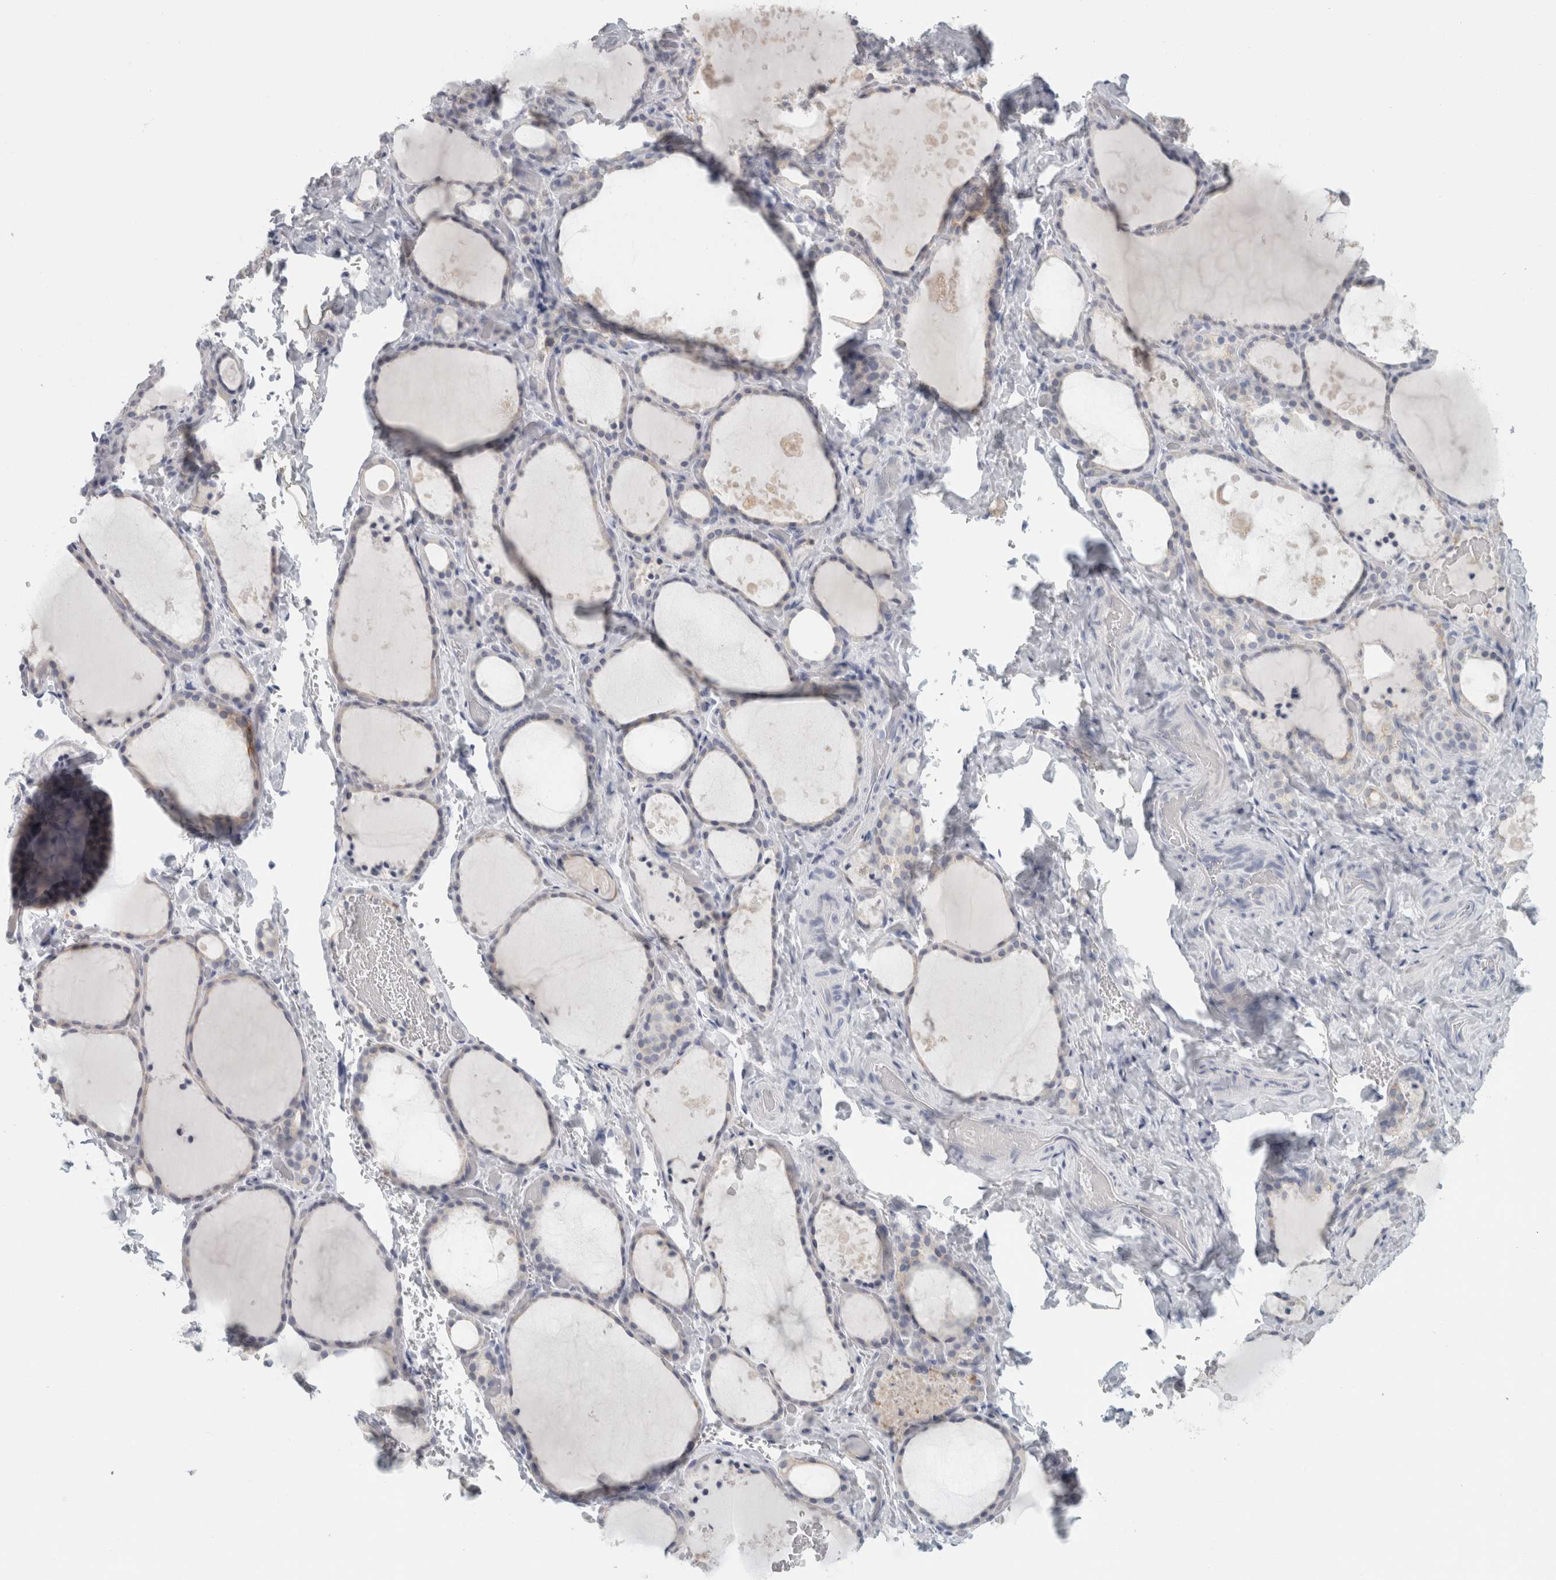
{"staining": {"intensity": "weak", "quantity": "<25%", "location": "cytoplasmic/membranous"}, "tissue": "thyroid gland", "cell_type": "Glandular cells", "image_type": "normal", "snomed": [{"axis": "morphology", "description": "Normal tissue, NOS"}, {"axis": "topography", "description": "Thyroid gland"}], "caption": "This is a photomicrograph of immunohistochemistry (IHC) staining of unremarkable thyroid gland, which shows no staining in glandular cells.", "gene": "SLC28A3", "patient": {"sex": "female", "age": 44}}